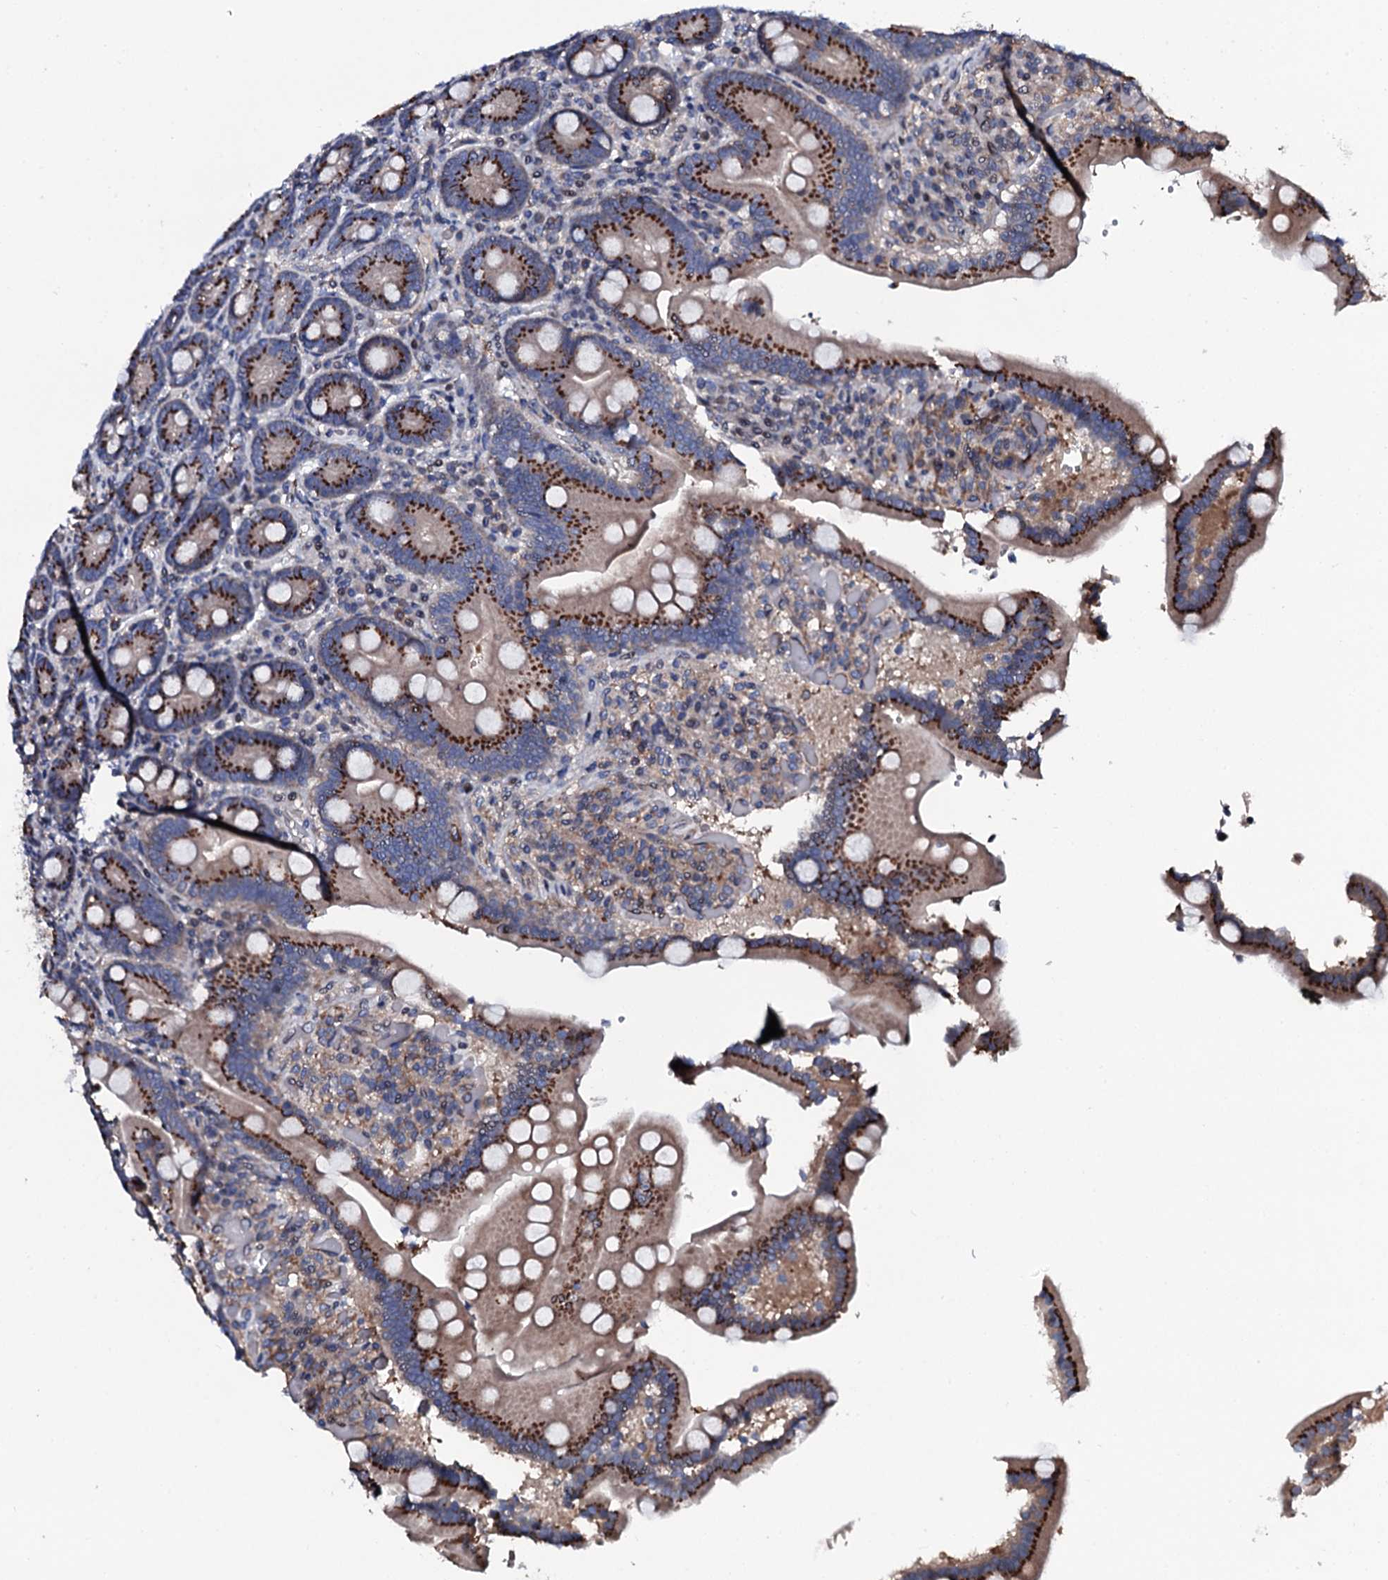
{"staining": {"intensity": "strong", "quantity": ">75%", "location": "cytoplasmic/membranous"}, "tissue": "duodenum", "cell_type": "Glandular cells", "image_type": "normal", "snomed": [{"axis": "morphology", "description": "Normal tissue, NOS"}, {"axis": "topography", "description": "Duodenum"}], "caption": "Strong cytoplasmic/membranous staining is seen in approximately >75% of glandular cells in normal duodenum. (Brightfield microscopy of DAB IHC at high magnification).", "gene": "PLET1", "patient": {"sex": "female", "age": 62}}